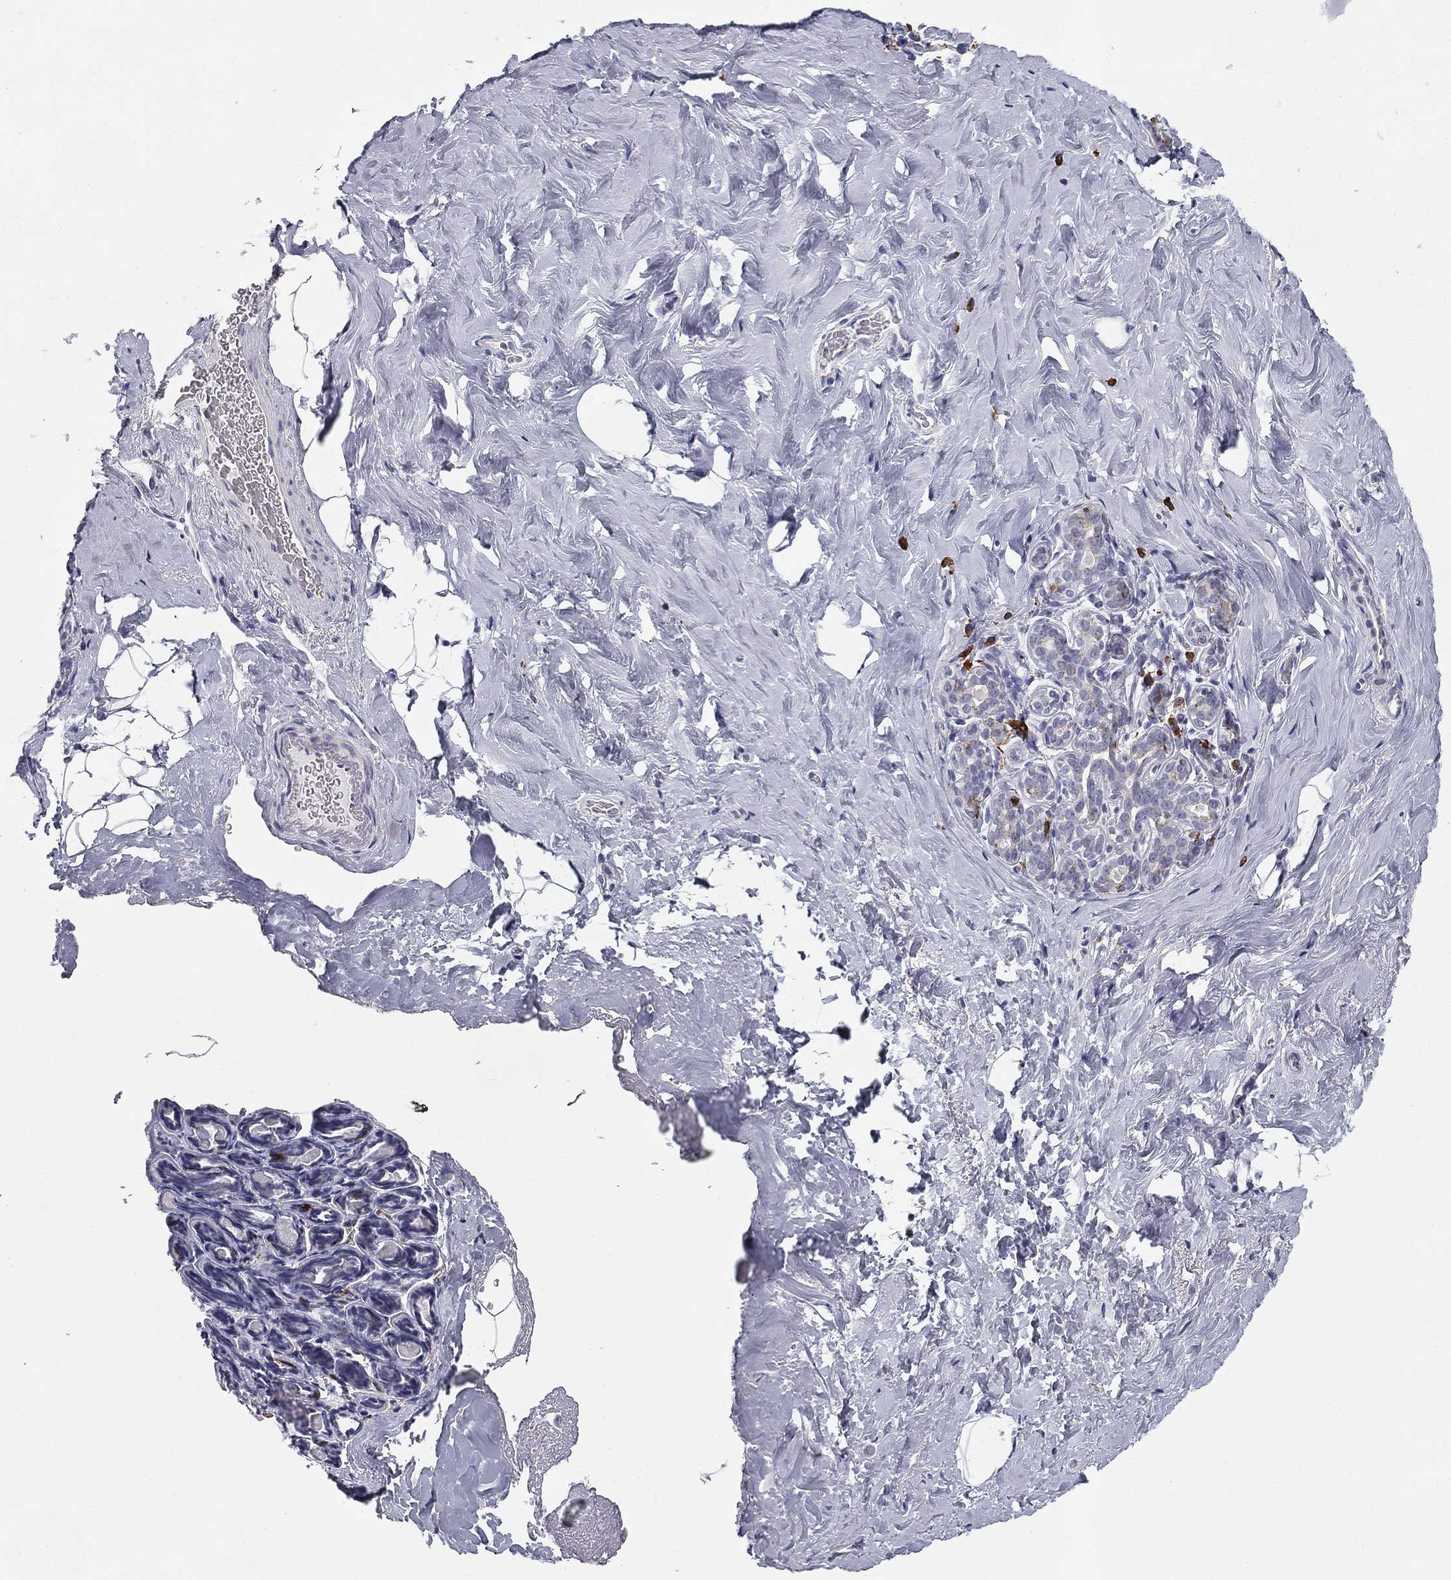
{"staining": {"intensity": "negative", "quantity": "none", "location": "none"}, "tissue": "breast", "cell_type": "Adipocytes", "image_type": "normal", "snomed": [{"axis": "morphology", "description": "Normal tissue, NOS"}, {"axis": "topography", "description": "Skin"}, {"axis": "topography", "description": "Breast"}], "caption": "Immunohistochemical staining of normal human breast exhibits no significant expression in adipocytes. Brightfield microscopy of immunohistochemistry (IHC) stained with DAB (3,3'-diaminobenzidine) (brown) and hematoxylin (blue), captured at high magnification.", "gene": "TRAT1", "patient": {"sex": "female", "age": 43}}